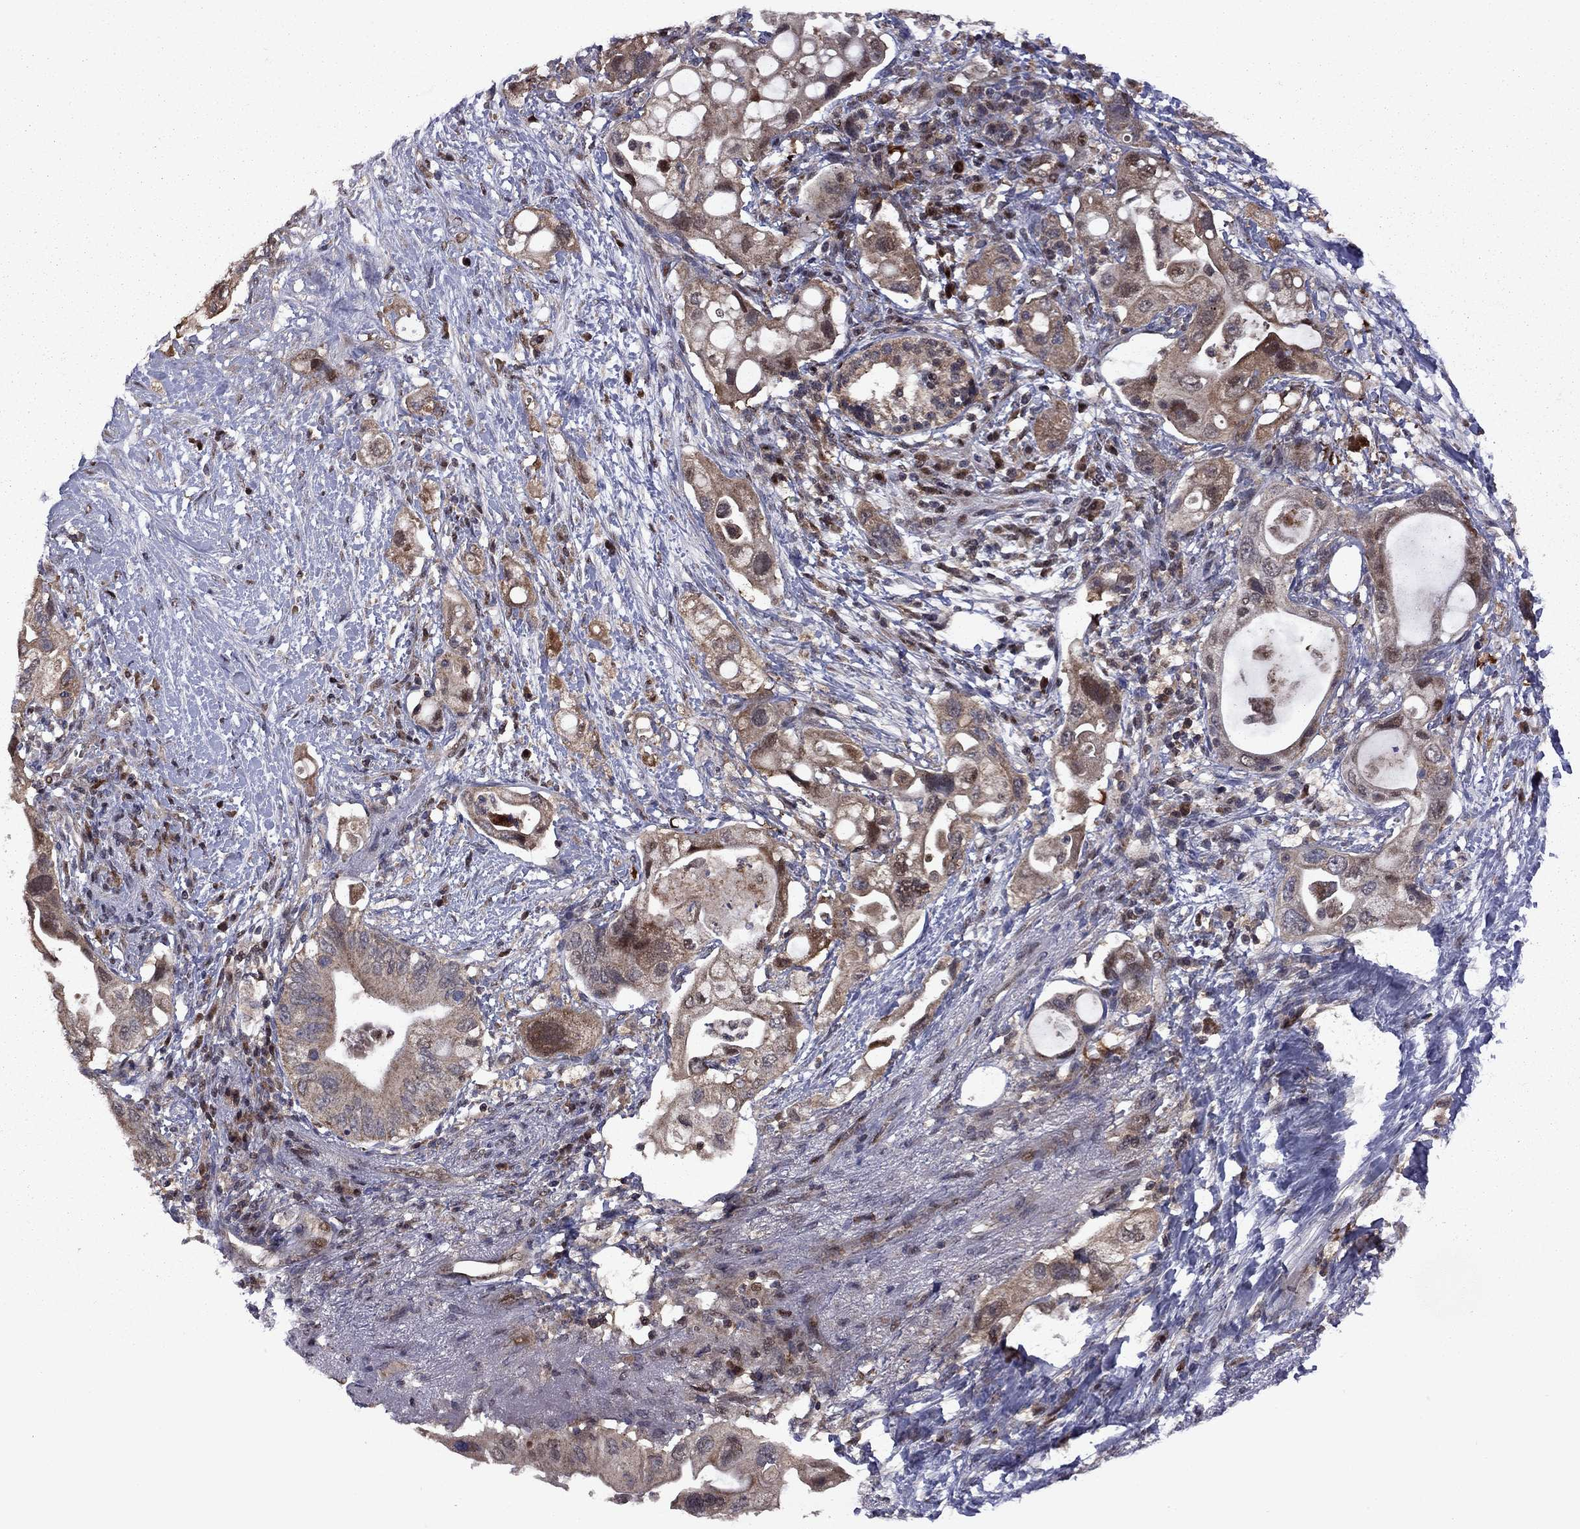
{"staining": {"intensity": "moderate", "quantity": ">75%", "location": "cytoplasmic/membranous"}, "tissue": "pancreatic cancer", "cell_type": "Tumor cells", "image_type": "cancer", "snomed": [{"axis": "morphology", "description": "Adenocarcinoma, NOS"}, {"axis": "topography", "description": "Pancreas"}], "caption": "This micrograph shows pancreatic cancer stained with IHC to label a protein in brown. The cytoplasmic/membranous of tumor cells show moderate positivity for the protein. Nuclei are counter-stained blue.", "gene": "IPP", "patient": {"sex": "female", "age": 72}}